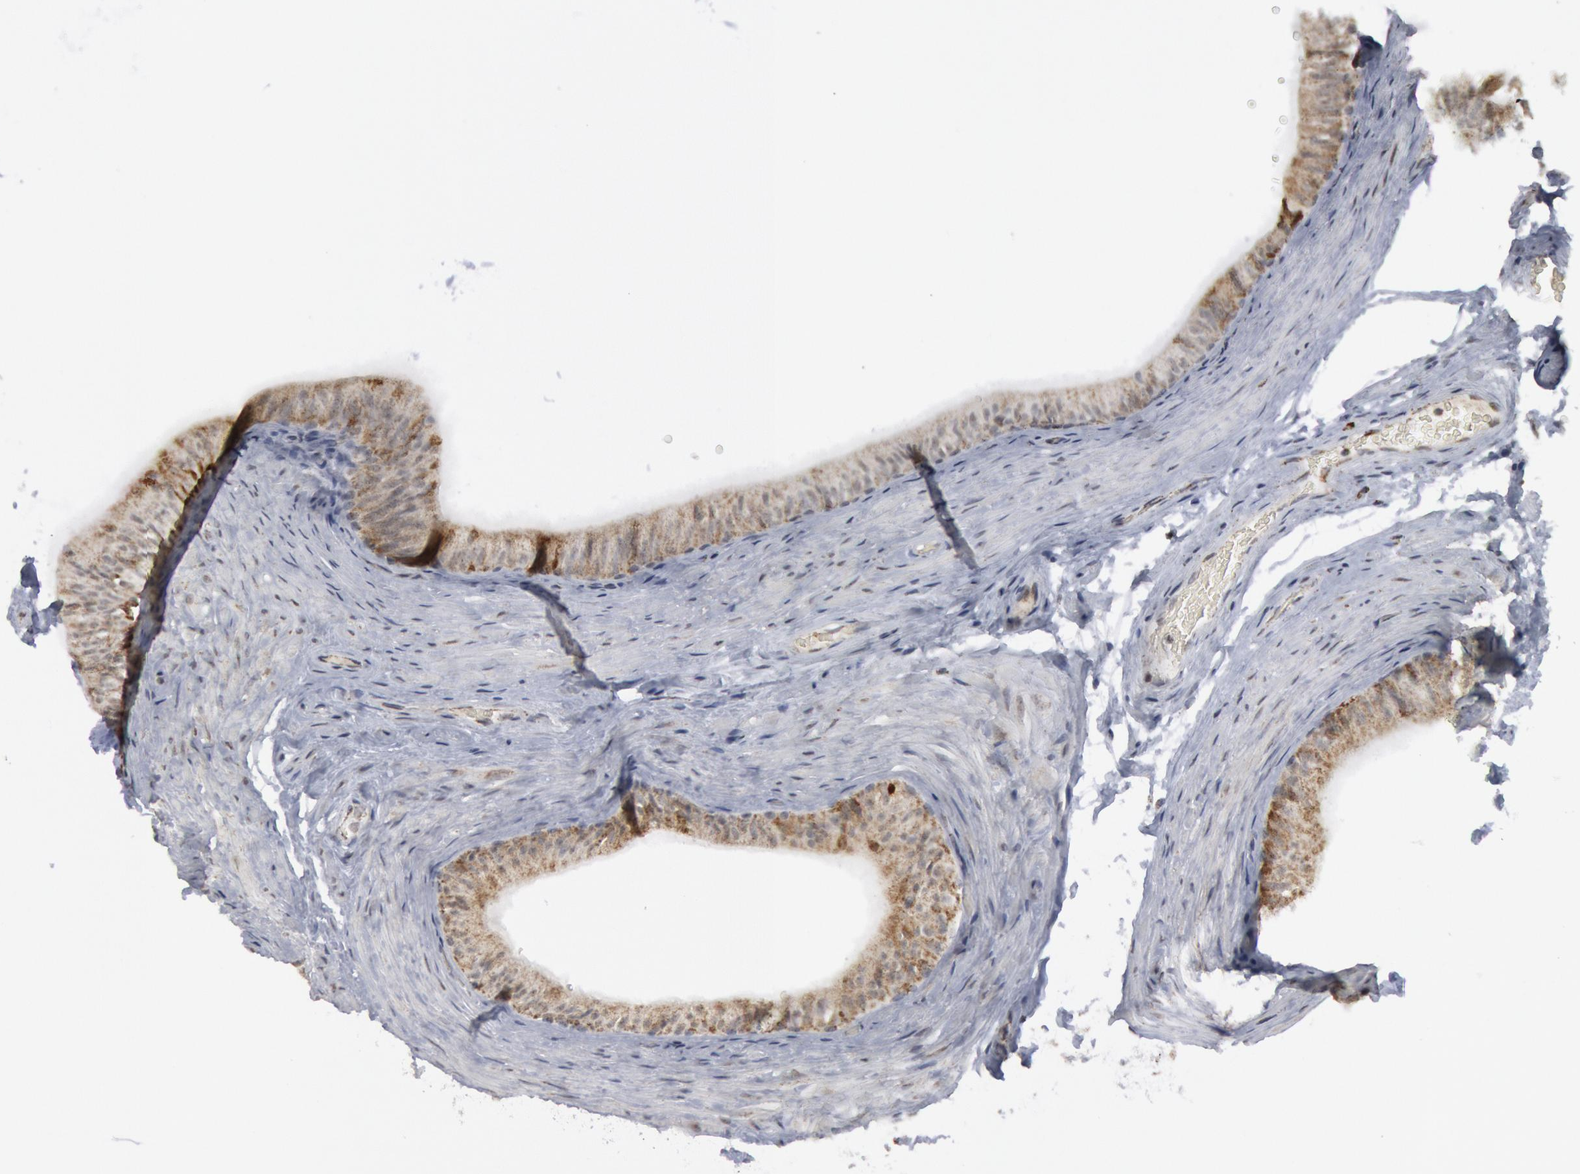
{"staining": {"intensity": "moderate", "quantity": ">75%", "location": "cytoplasmic/membranous"}, "tissue": "epididymis", "cell_type": "Glandular cells", "image_type": "normal", "snomed": [{"axis": "morphology", "description": "Normal tissue, NOS"}, {"axis": "topography", "description": "Testis"}, {"axis": "topography", "description": "Epididymis"}], "caption": "A histopathology image showing moderate cytoplasmic/membranous staining in about >75% of glandular cells in benign epididymis, as visualized by brown immunohistochemical staining.", "gene": "CASP9", "patient": {"sex": "male", "age": 36}}